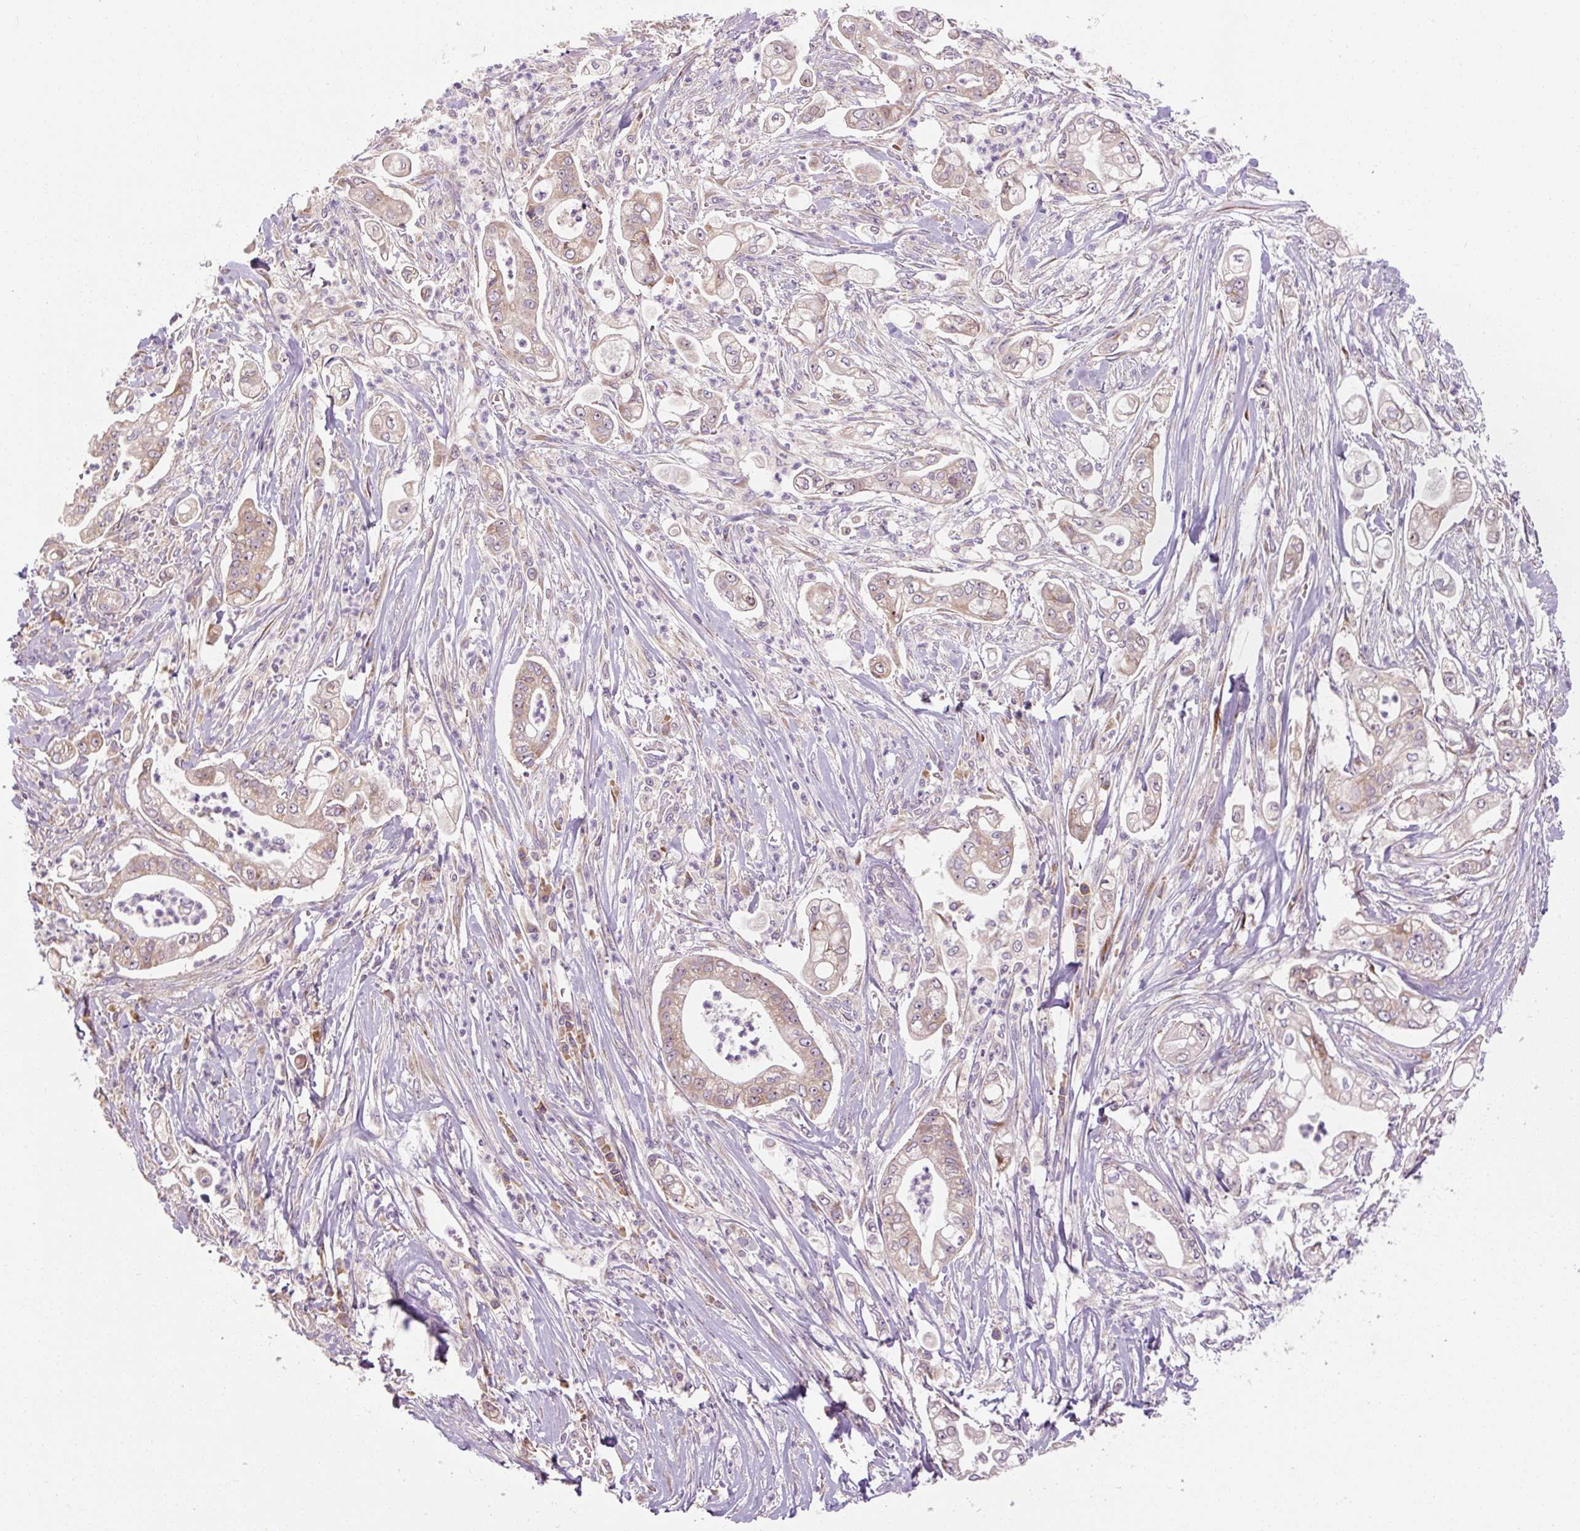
{"staining": {"intensity": "weak", "quantity": ">75%", "location": "cytoplasmic/membranous"}, "tissue": "pancreatic cancer", "cell_type": "Tumor cells", "image_type": "cancer", "snomed": [{"axis": "morphology", "description": "Adenocarcinoma, NOS"}, {"axis": "topography", "description": "Pancreas"}], "caption": "Immunohistochemistry micrograph of pancreatic adenocarcinoma stained for a protein (brown), which demonstrates low levels of weak cytoplasmic/membranous positivity in approximately >75% of tumor cells.", "gene": "PRSS48", "patient": {"sex": "female", "age": 69}}